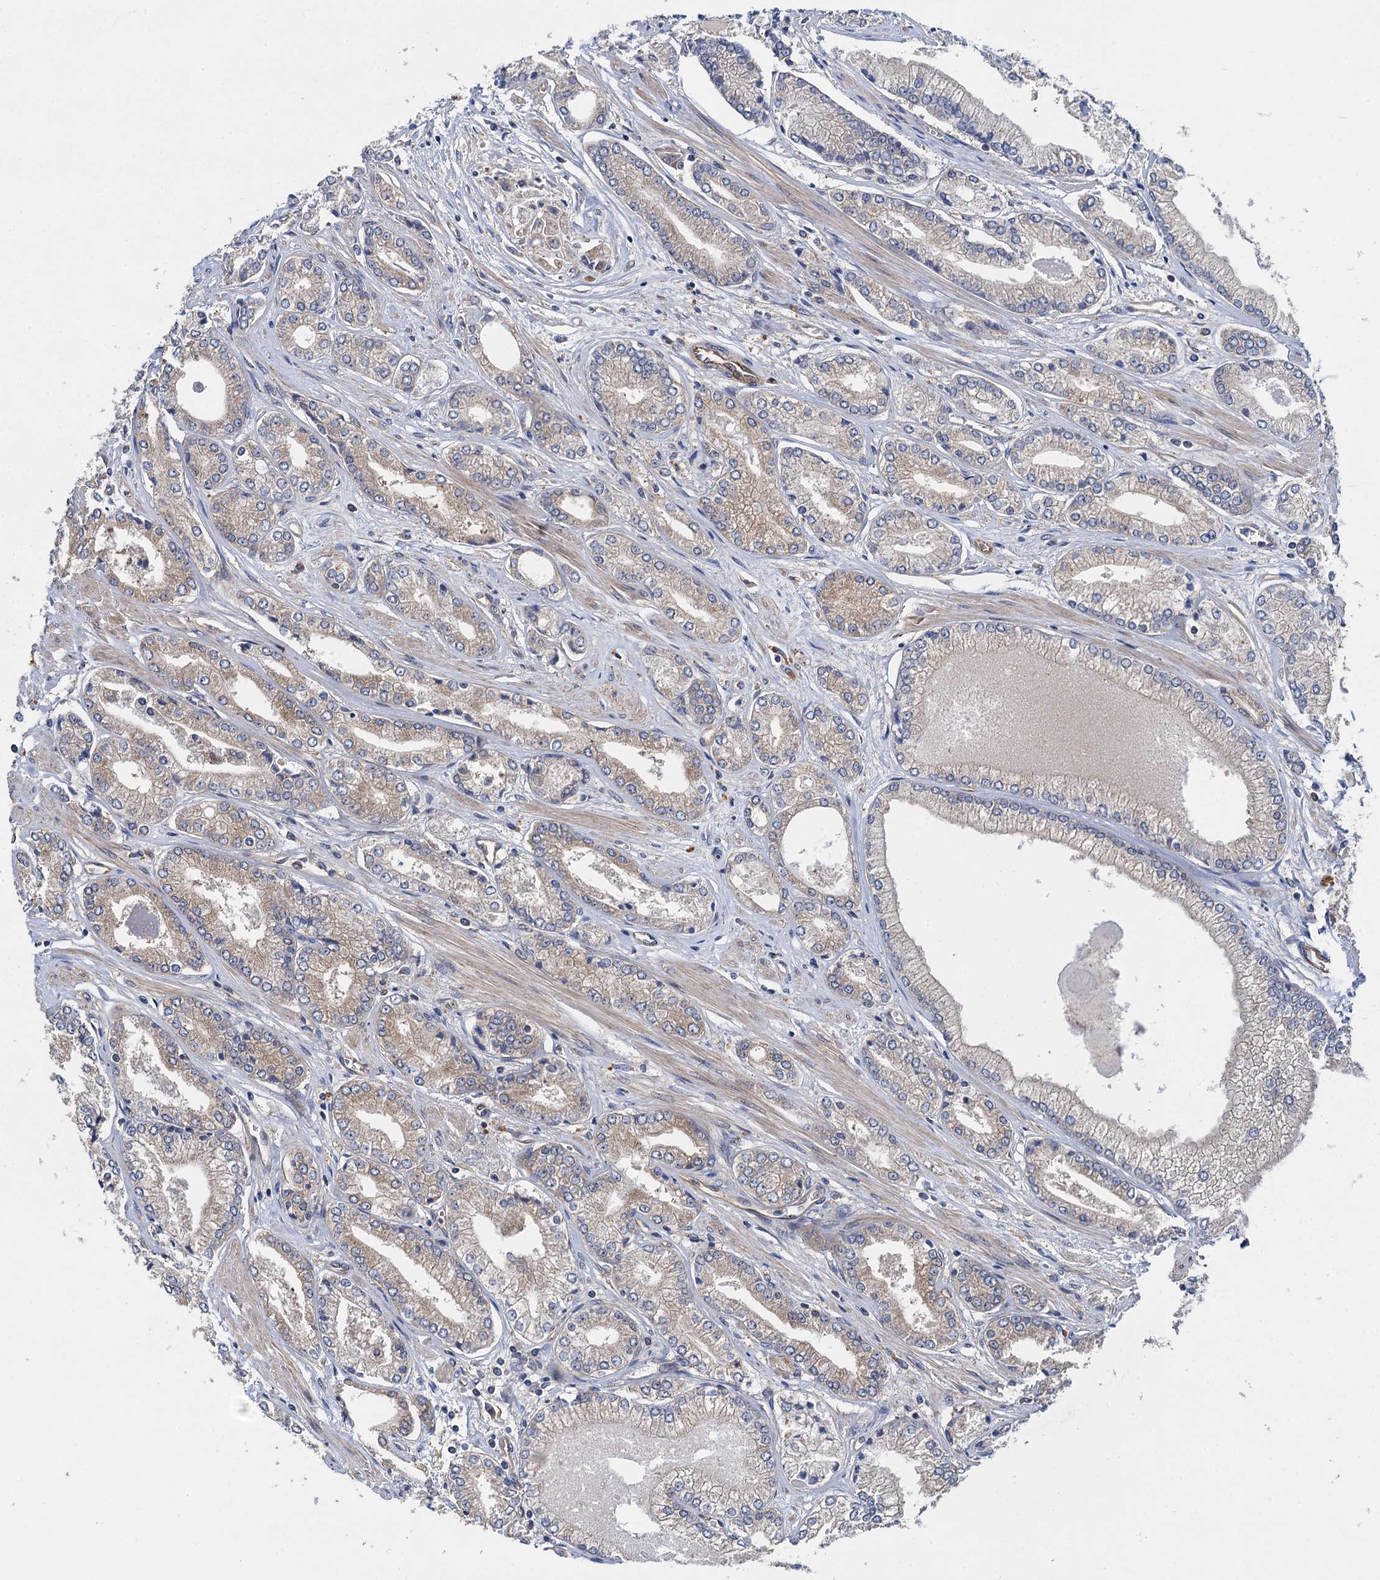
{"staining": {"intensity": "weak", "quantity": "<25%", "location": "cytoplasmic/membranous"}, "tissue": "prostate cancer", "cell_type": "Tumor cells", "image_type": "cancer", "snomed": [{"axis": "morphology", "description": "Adenocarcinoma, Low grade"}, {"axis": "topography", "description": "Prostate"}], "caption": "Immunohistochemistry histopathology image of human low-grade adenocarcinoma (prostate) stained for a protein (brown), which displays no positivity in tumor cells.", "gene": "PJA2", "patient": {"sex": "male", "age": 60}}